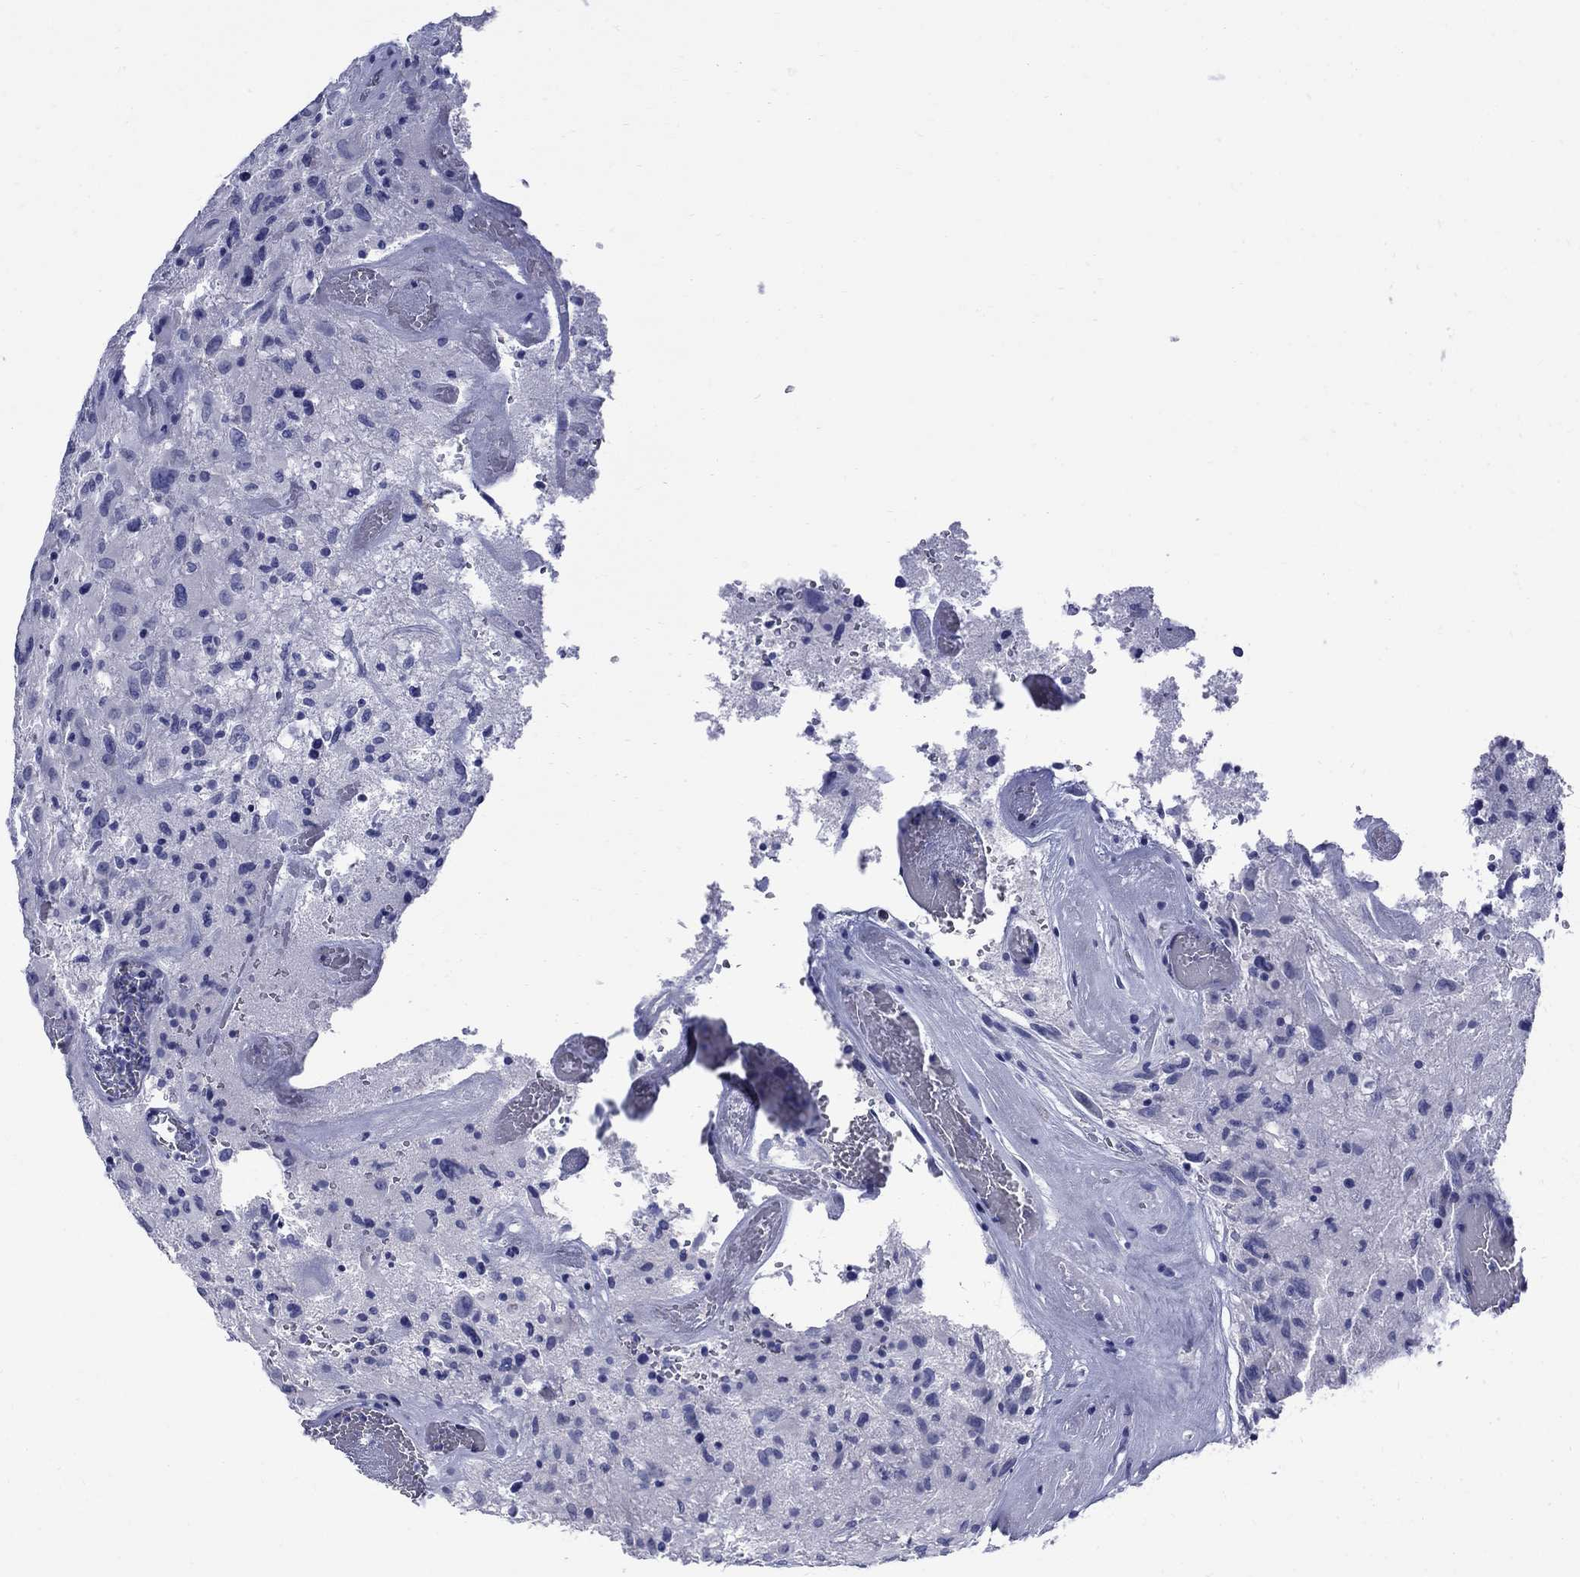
{"staining": {"intensity": "negative", "quantity": "none", "location": "none"}, "tissue": "glioma", "cell_type": "Tumor cells", "image_type": "cancer", "snomed": [{"axis": "morphology", "description": "Glioma, malignant, NOS"}, {"axis": "morphology", "description": "Glioma, malignant, High grade"}, {"axis": "topography", "description": "Brain"}], "caption": "A high-resolution image shows immunohistochemistry (IHC) staining of malignant glioma (high-grade), which shows no significant positivity in tumor cells.", "gene": "SERPINB2", "patient": {"sex": "female", "age": 71}}